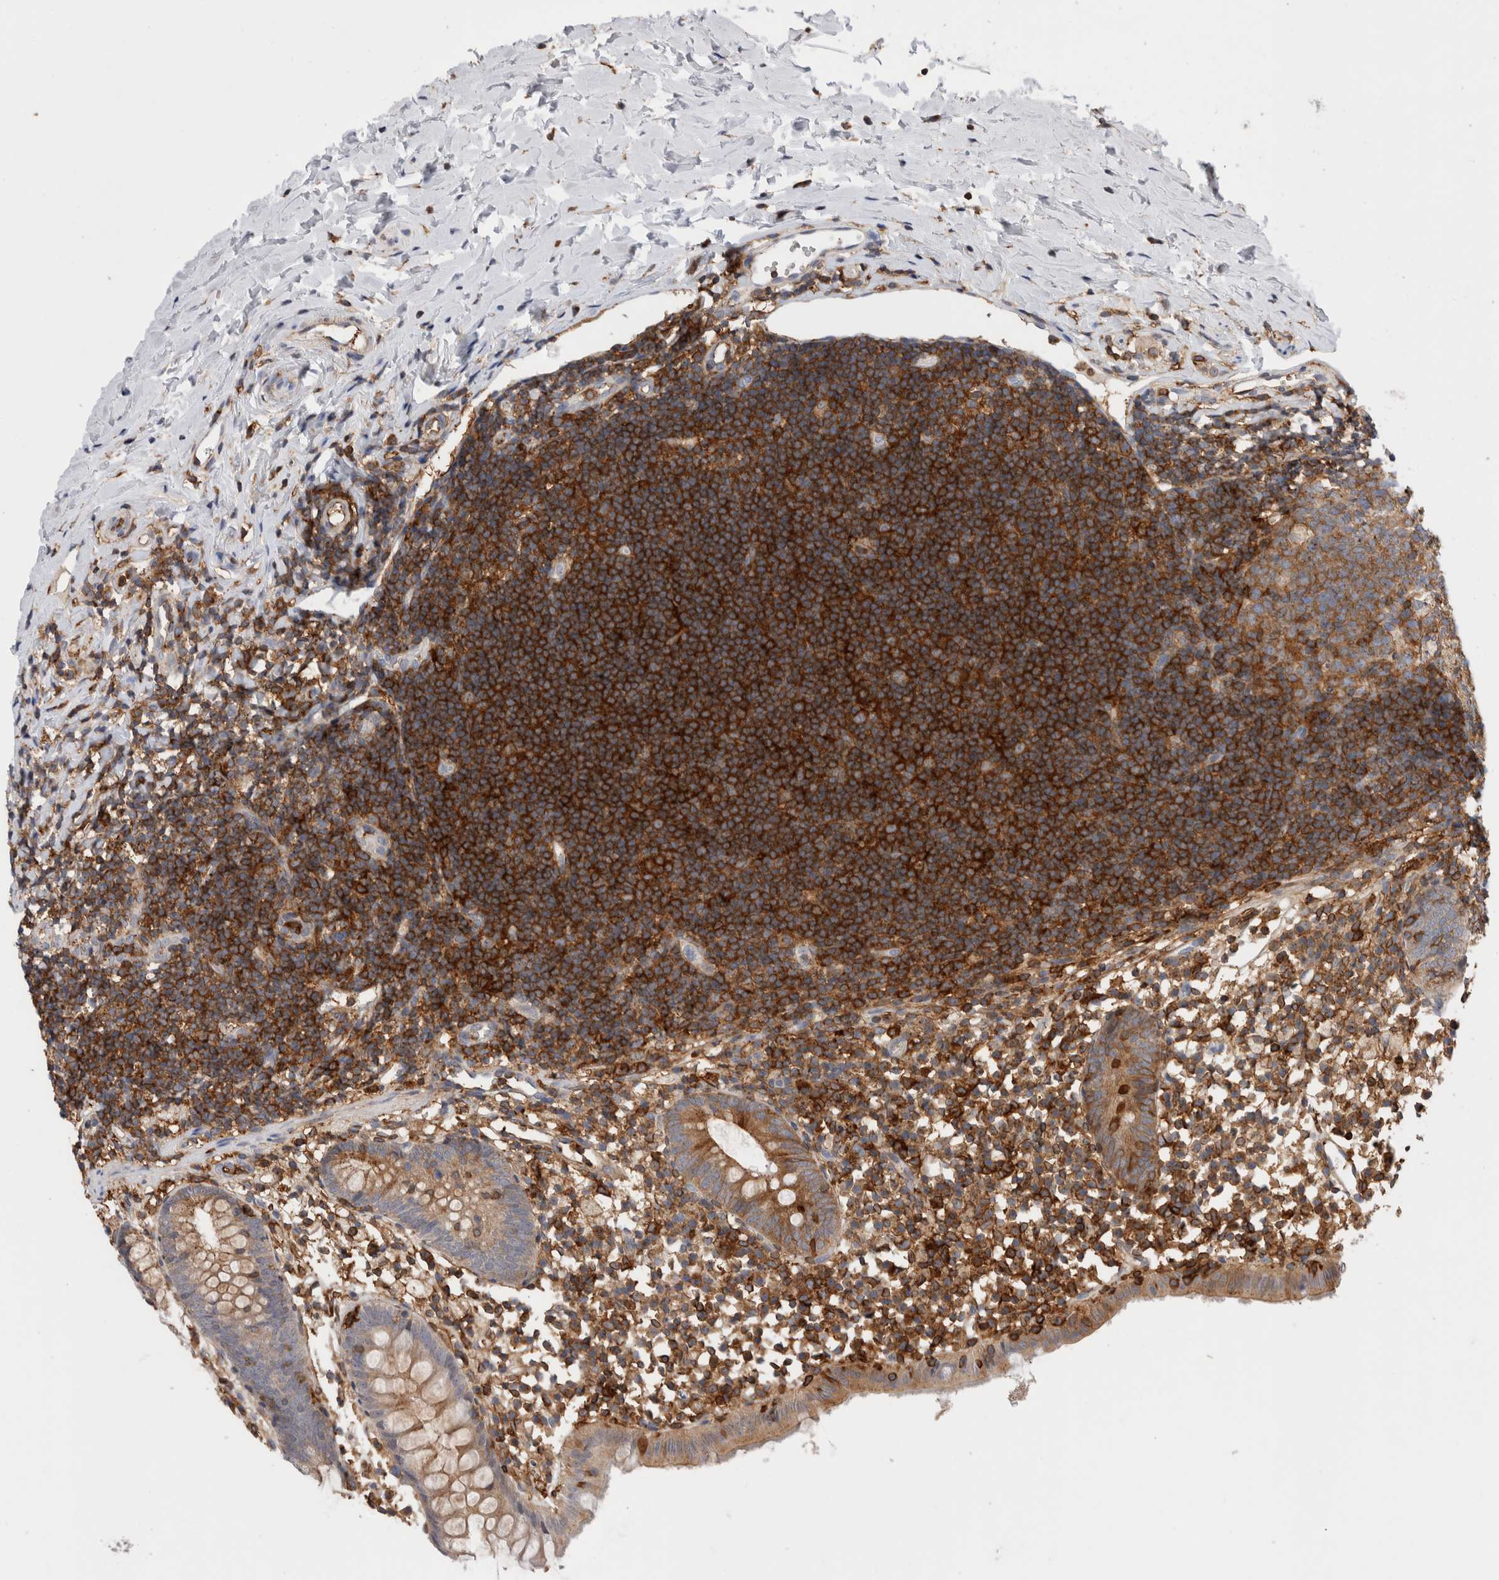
{"staining": {"intensity": "moderate", "quantity": "<25%", "location": "cytoplasmic/membranous"}, "tissue": "appendix", "cell_type": "Glandular cells", "image_type": "normal", "snomed": [{"axis": "morphology", "description": "Normal tissue, NOS"}, {"axis": "topography", "description": "Appendix"}], "caption": "A micrograph of appendix stained for a protein shows moderate cytoplasmic/membranous brown staining in glandular cells.", "gene": "CCDC88B", "patient": {"sex": "female", "age": 20}}